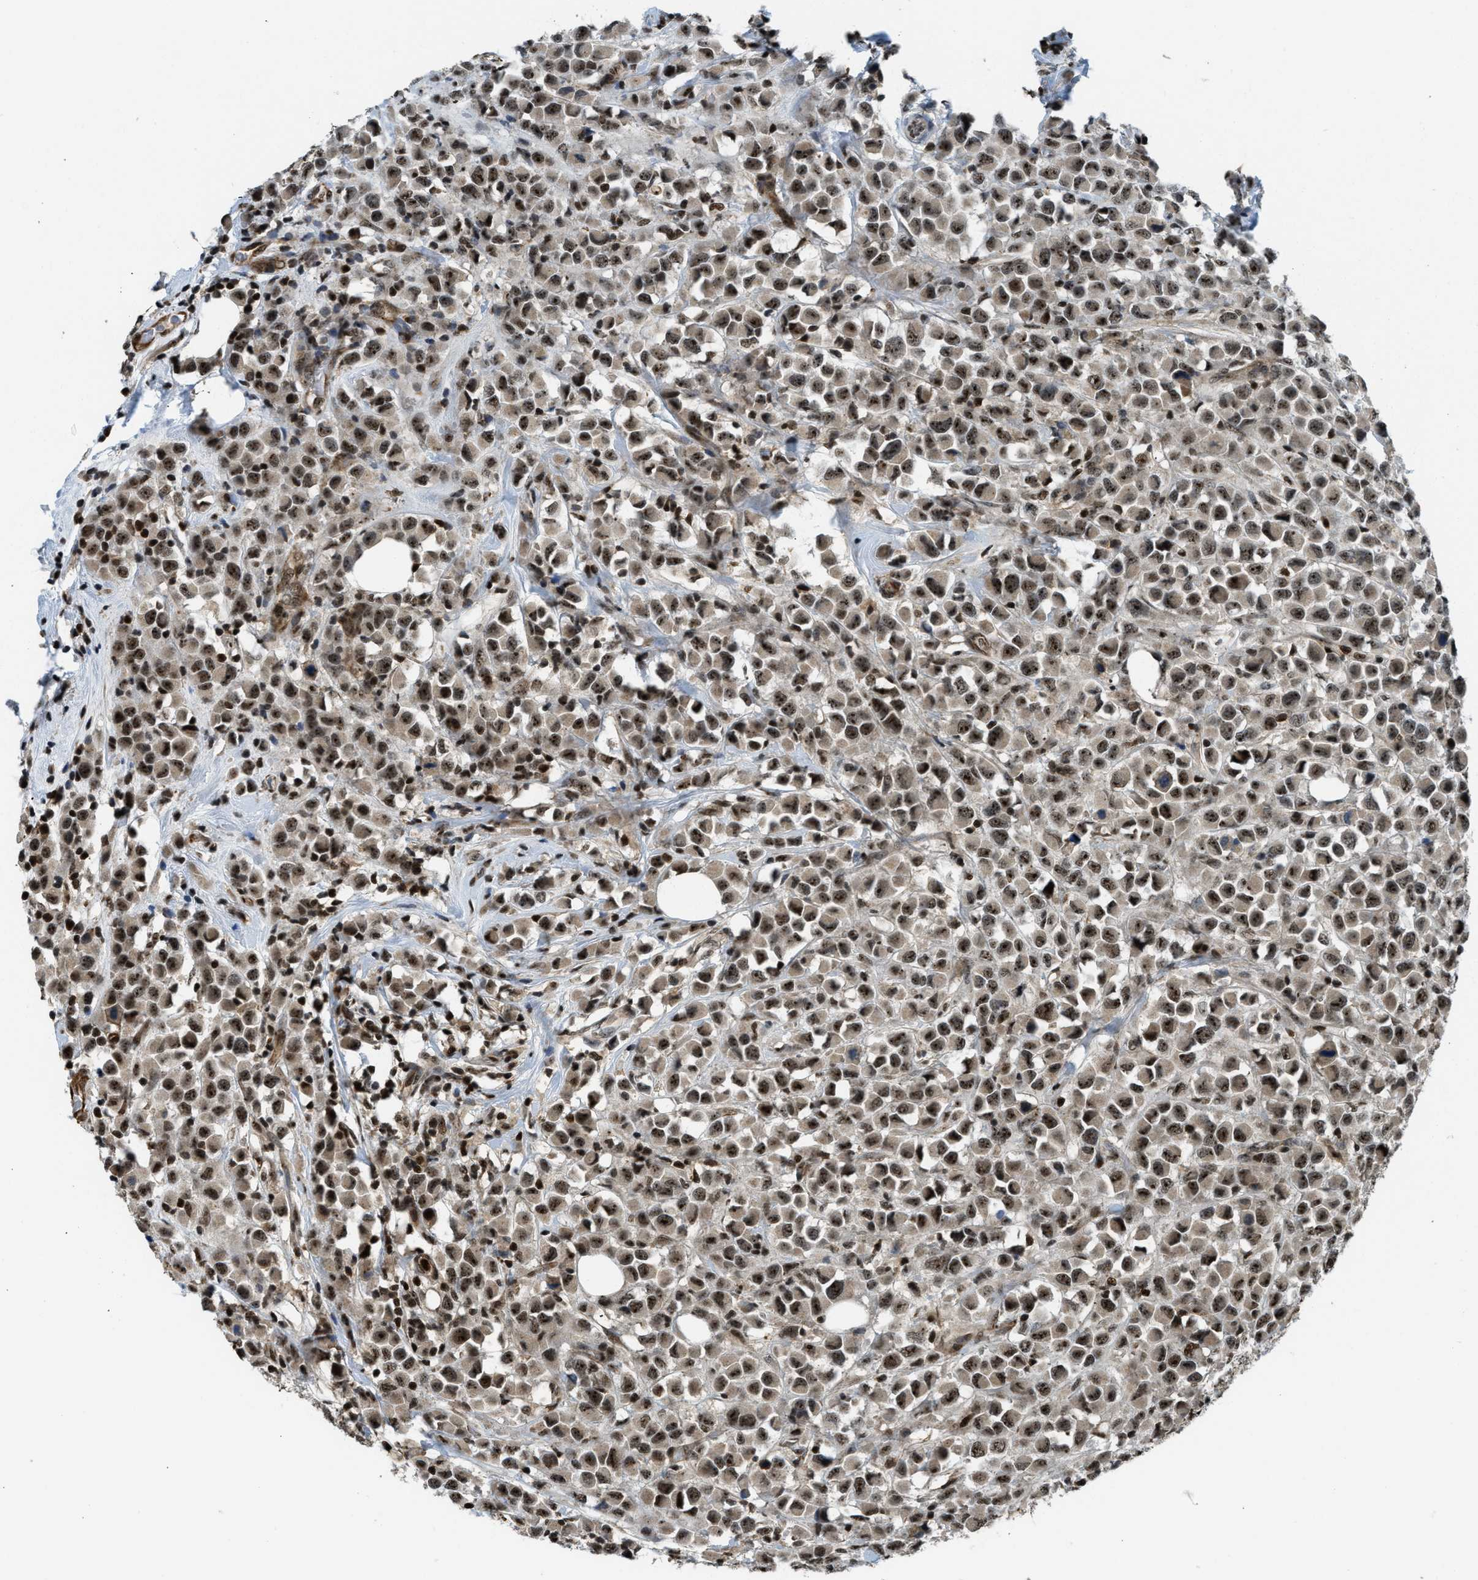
{"staining": {"intensity": "moderate", "quantity": ">75%", "location": "nuclear"}, "tissue": "breast cancer", "cell_type": "Tumor cells", "image_type": "cancer", "snomed": [{"axis": "morphology", "description": "Duct carcinoma"}, {"axis": "topography", "description": "Breast"}], "caption": "A micrograph showing moderate nuclear expression in about >75% of tumor cells in breast infiltrating ductal carcinoma, as visualized by brown immunohistochemical staining.", "gene": "E2F1", "patient": {"sex": "female", "age": 61}}